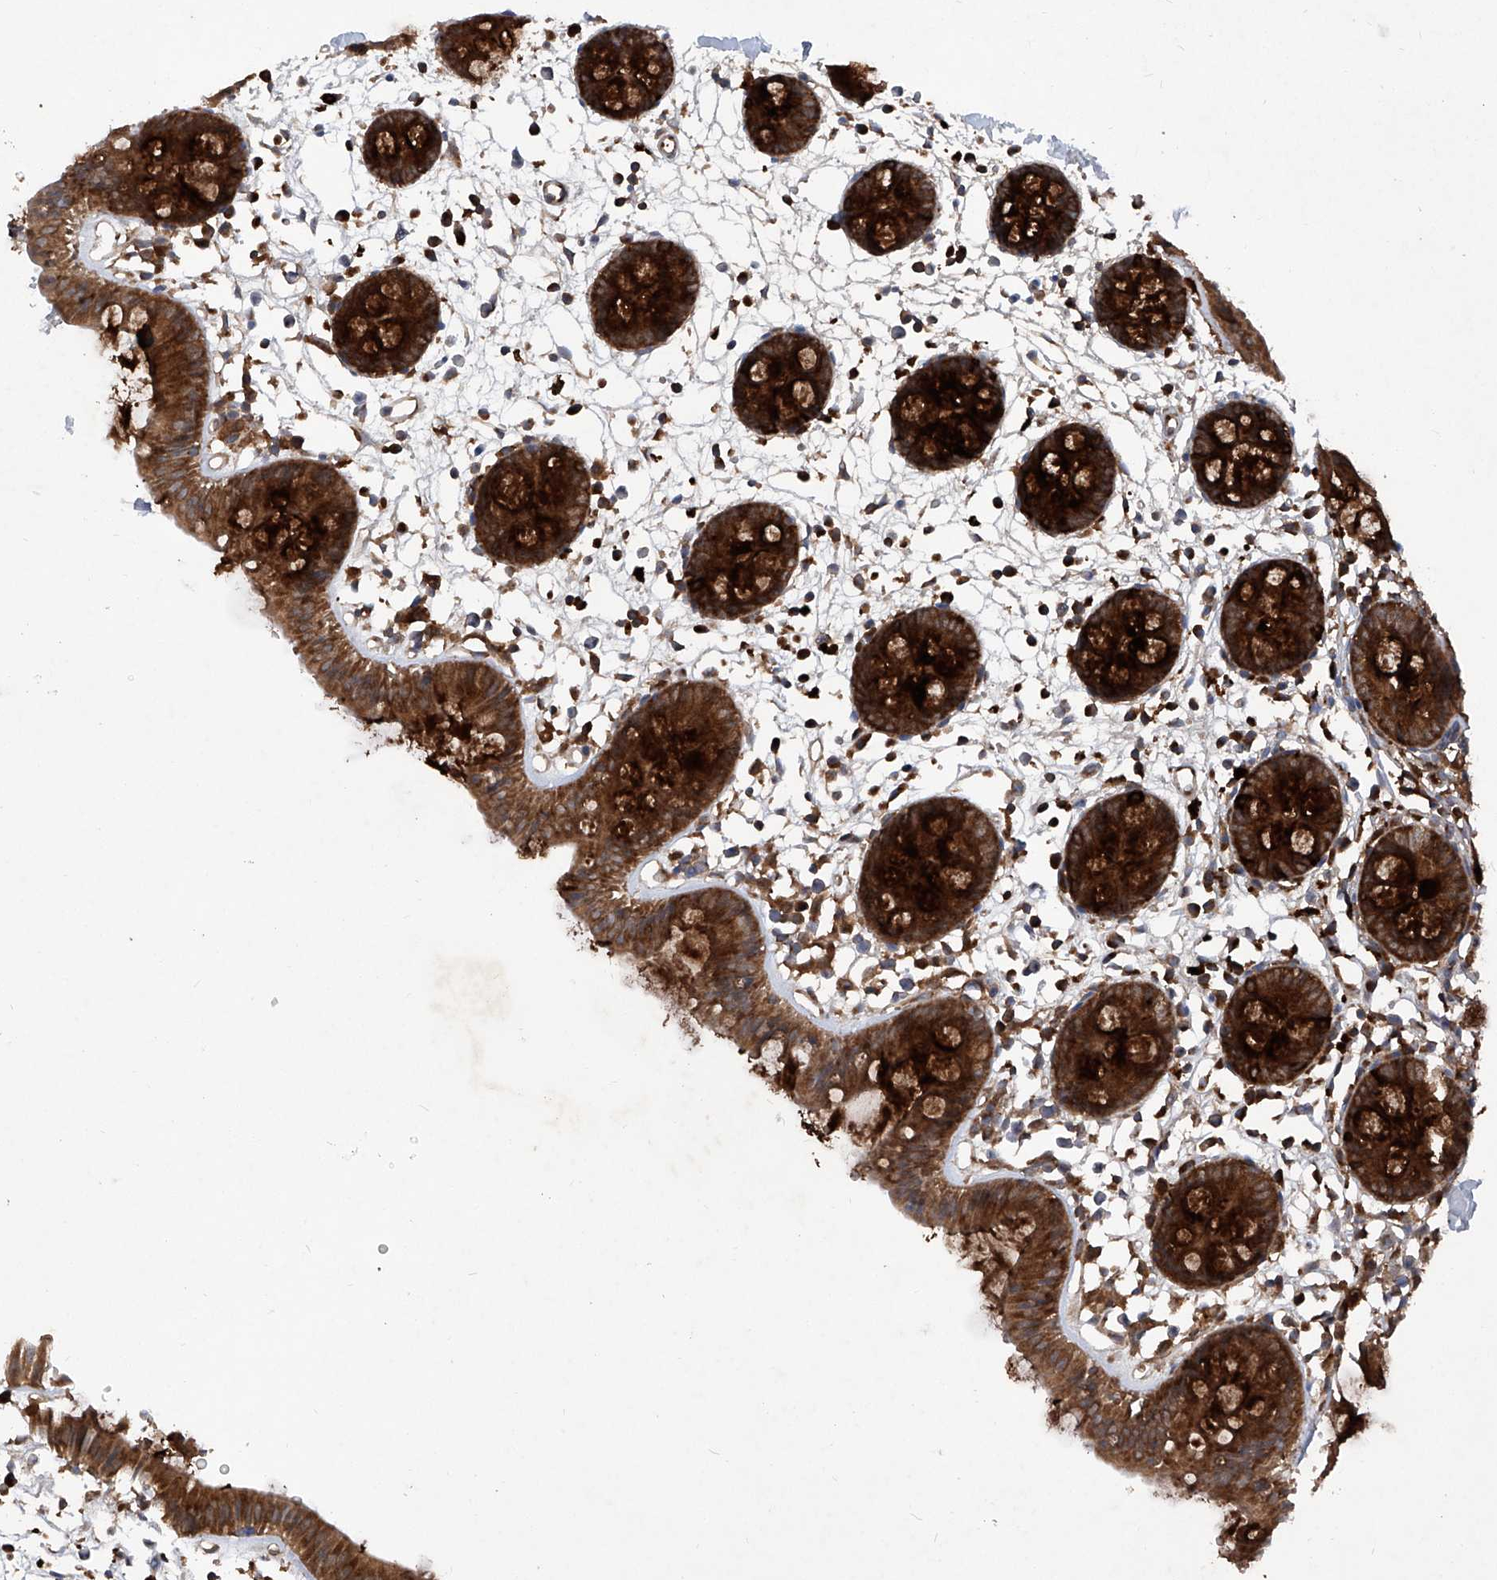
{"staining": {"intensity": "moderate", "quantity": ">75%", "location": "cytoplasmic/membranous"}, "tissue": "colon", "cell_type": "Endothelial cells", "image_type": "normal", "snomed": [{"axis": "morphology", "description": "Normal tissue, NOS"}, {"axis": "topography", "description": "Colon"}], "caption": "Immunohistochemical staining of benign human colon demonstrates moderate cytoplasmic/membranous protein staining in about >75% of endothelial cells. (Stains: DAB in brown, nuclei in blue, Microscopy: brightfield microscopy at high magnification).", "gene": "ASCC3", "patient": {"sex": "male", "age": 56}}